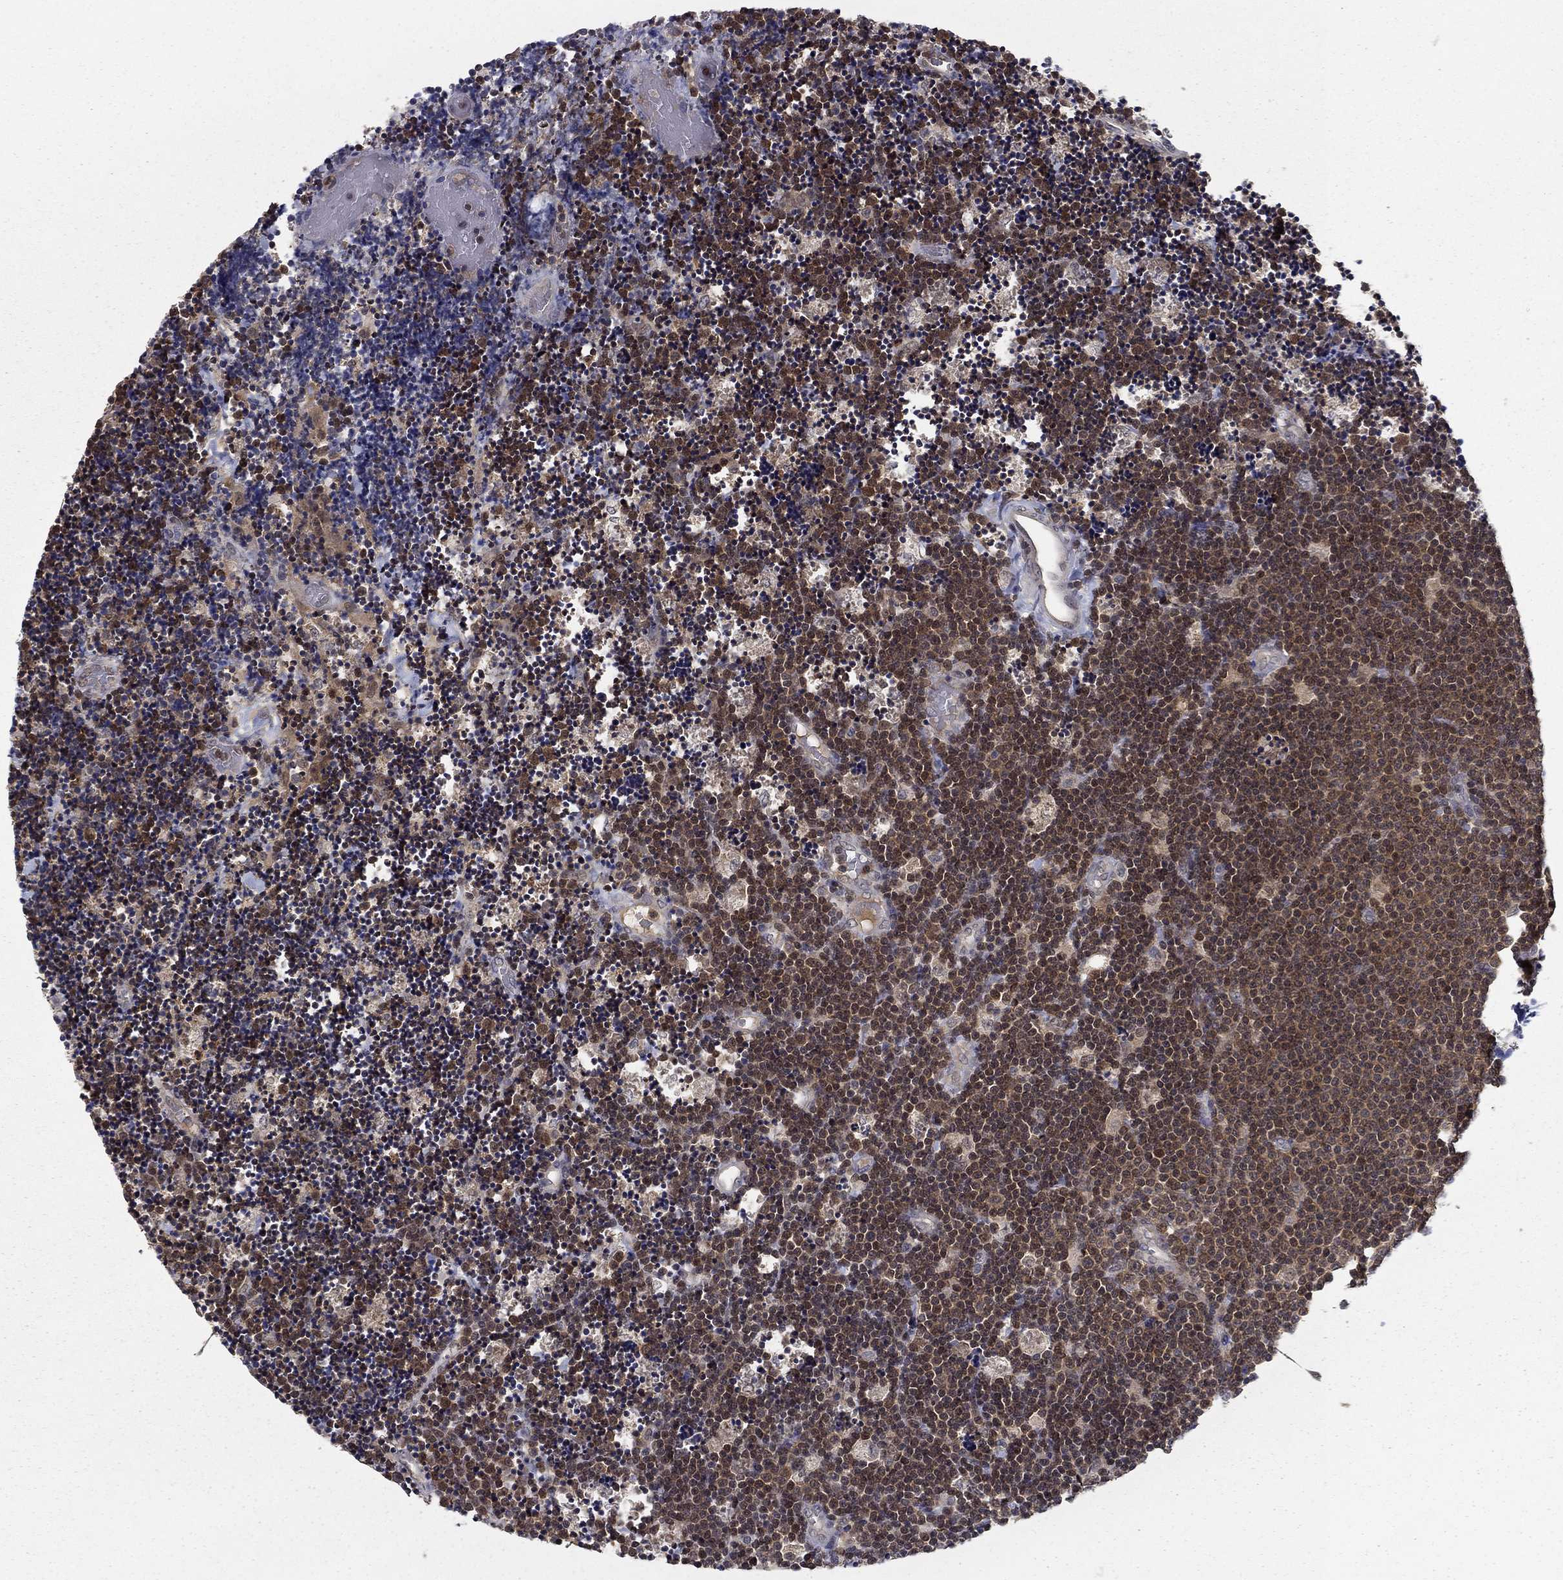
{"staining": {"intensity": "moderate", "quantity": "25%-75%", "location": "cytoplasmic/membranous,nuclear"}, "tissue": "lymphoma", "cell_type": "Tumor cells", "image_type": "cancer", "snomed": [{"axis": "morphology", "description": "Malignant lymphoma, non-Hodgkin's type, Low grade"}, {"axis": "topography", "description": "Brain"}], "caption": "The immunohistochemical stain shows moderate cytoplasmic/membranous and nuclear staining in tumor cells of malignant lymphoma, non-Hodgkin's type (low-grade) tissue. The protein is shown in brown color, while the nuclei are stained blue.", "gene": "NIT2", "patient": {"sex": "female", "age": 66}}